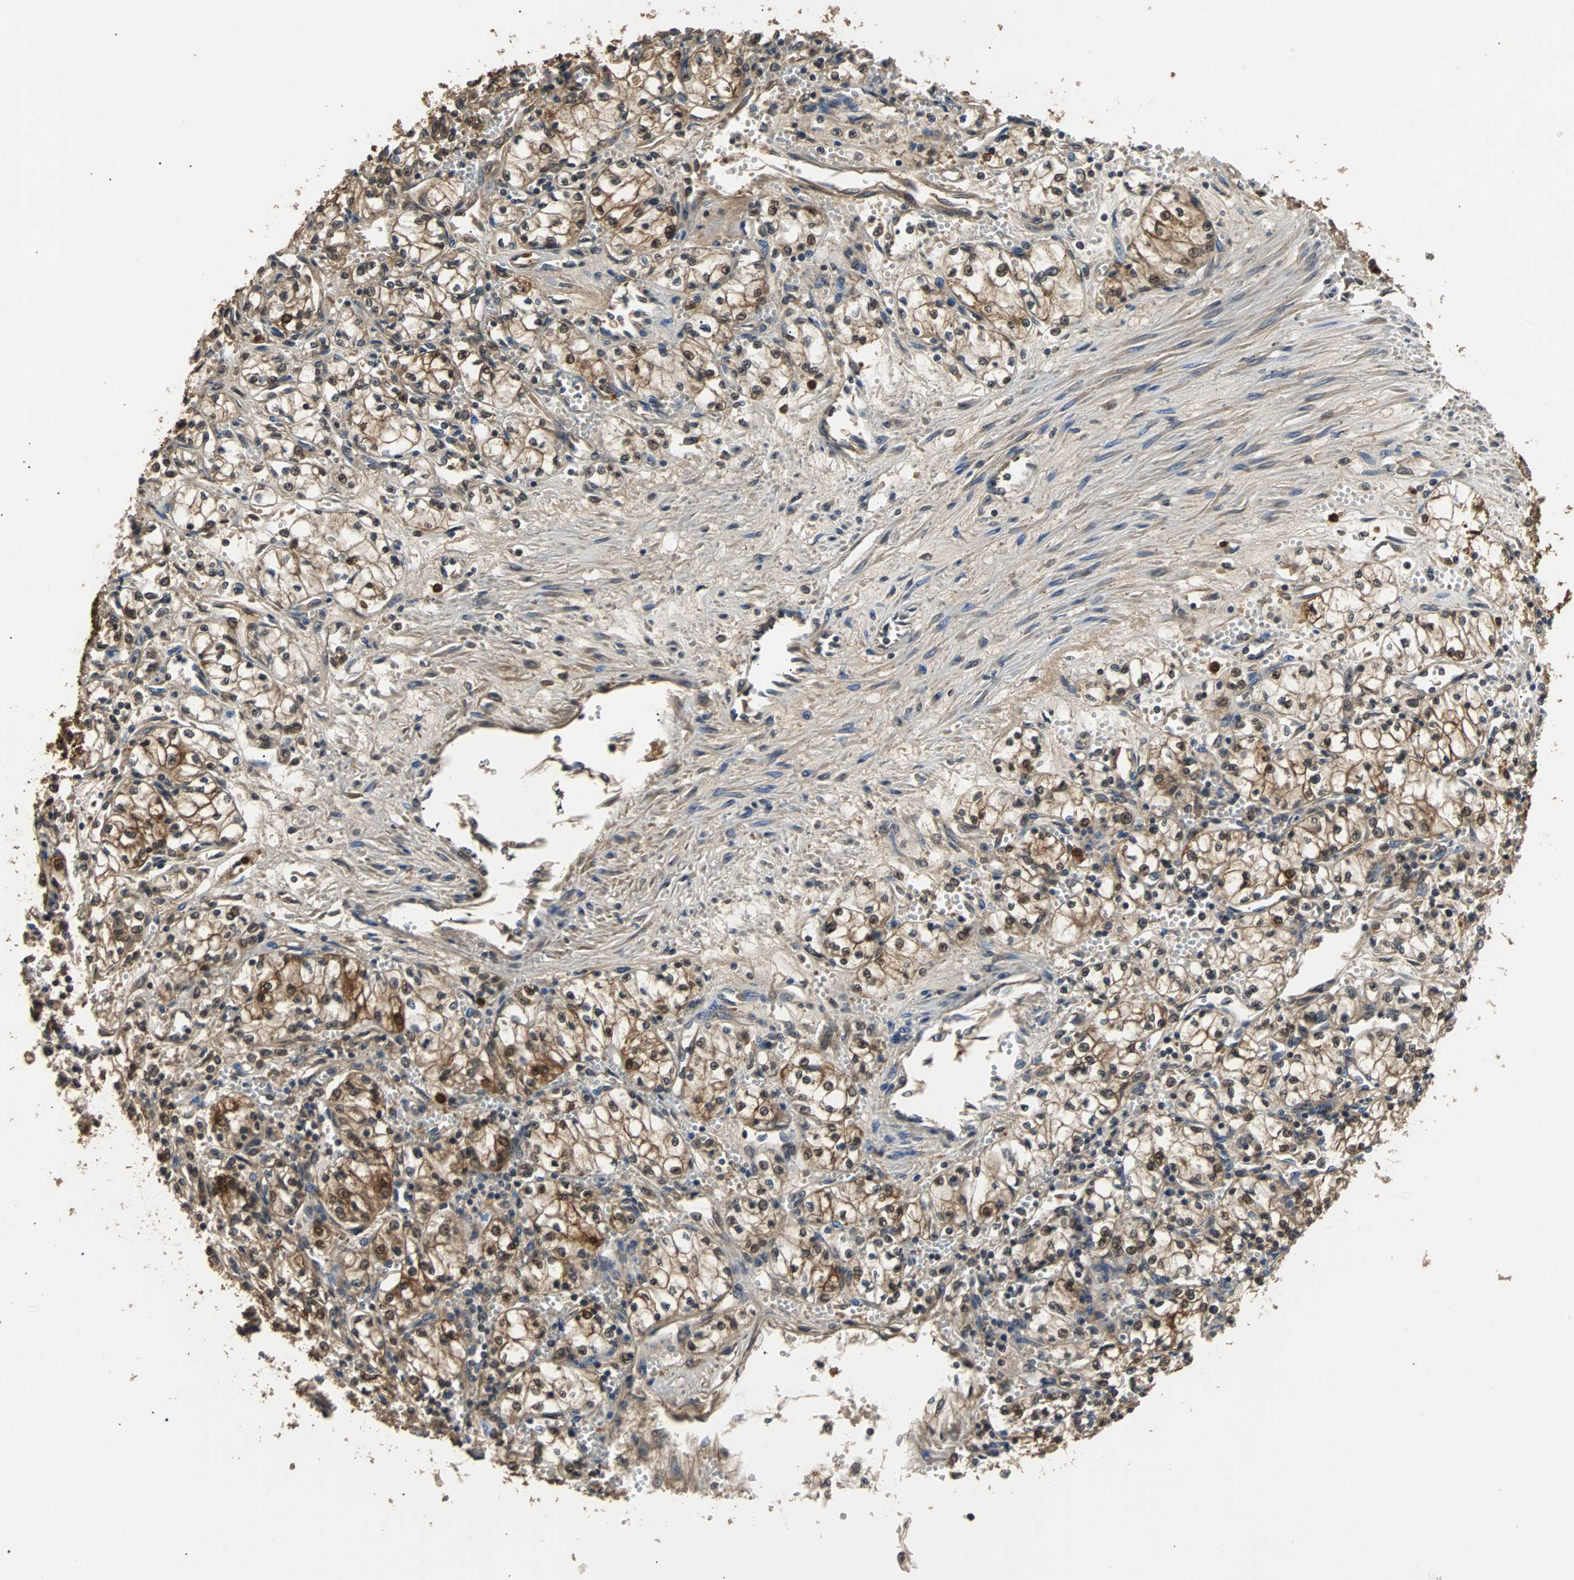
{"staining": {"intensity": "strong", "quantity": ">75%", "location": "cytoplasmic/membranous,nuclear"}, "tissue": "renal cancer", "cell_type": "Tumor cells", "image_type": "cancer", "snomed": [{"axis": "morphology", "description": "Normal tissue, NOS"}, {"axis": "morphology", "description": "Adenocarcinoma, NOS"}, {"axis": "topography", "description": "Kidney"}], "caption": "Protein expression analysis of renal cancer (adenocarcinoma) shows strong cytoplasmic/membranous and nuclear expression in about >75% of tumor cells. The staining was performed using DAB to visualize the protein expression in brown, while the nuclei were stained in blue with hematoxylin (Magnification: 20x).", "gene": "PRDX6", "patient": {"sex": "male", "age": 59}}